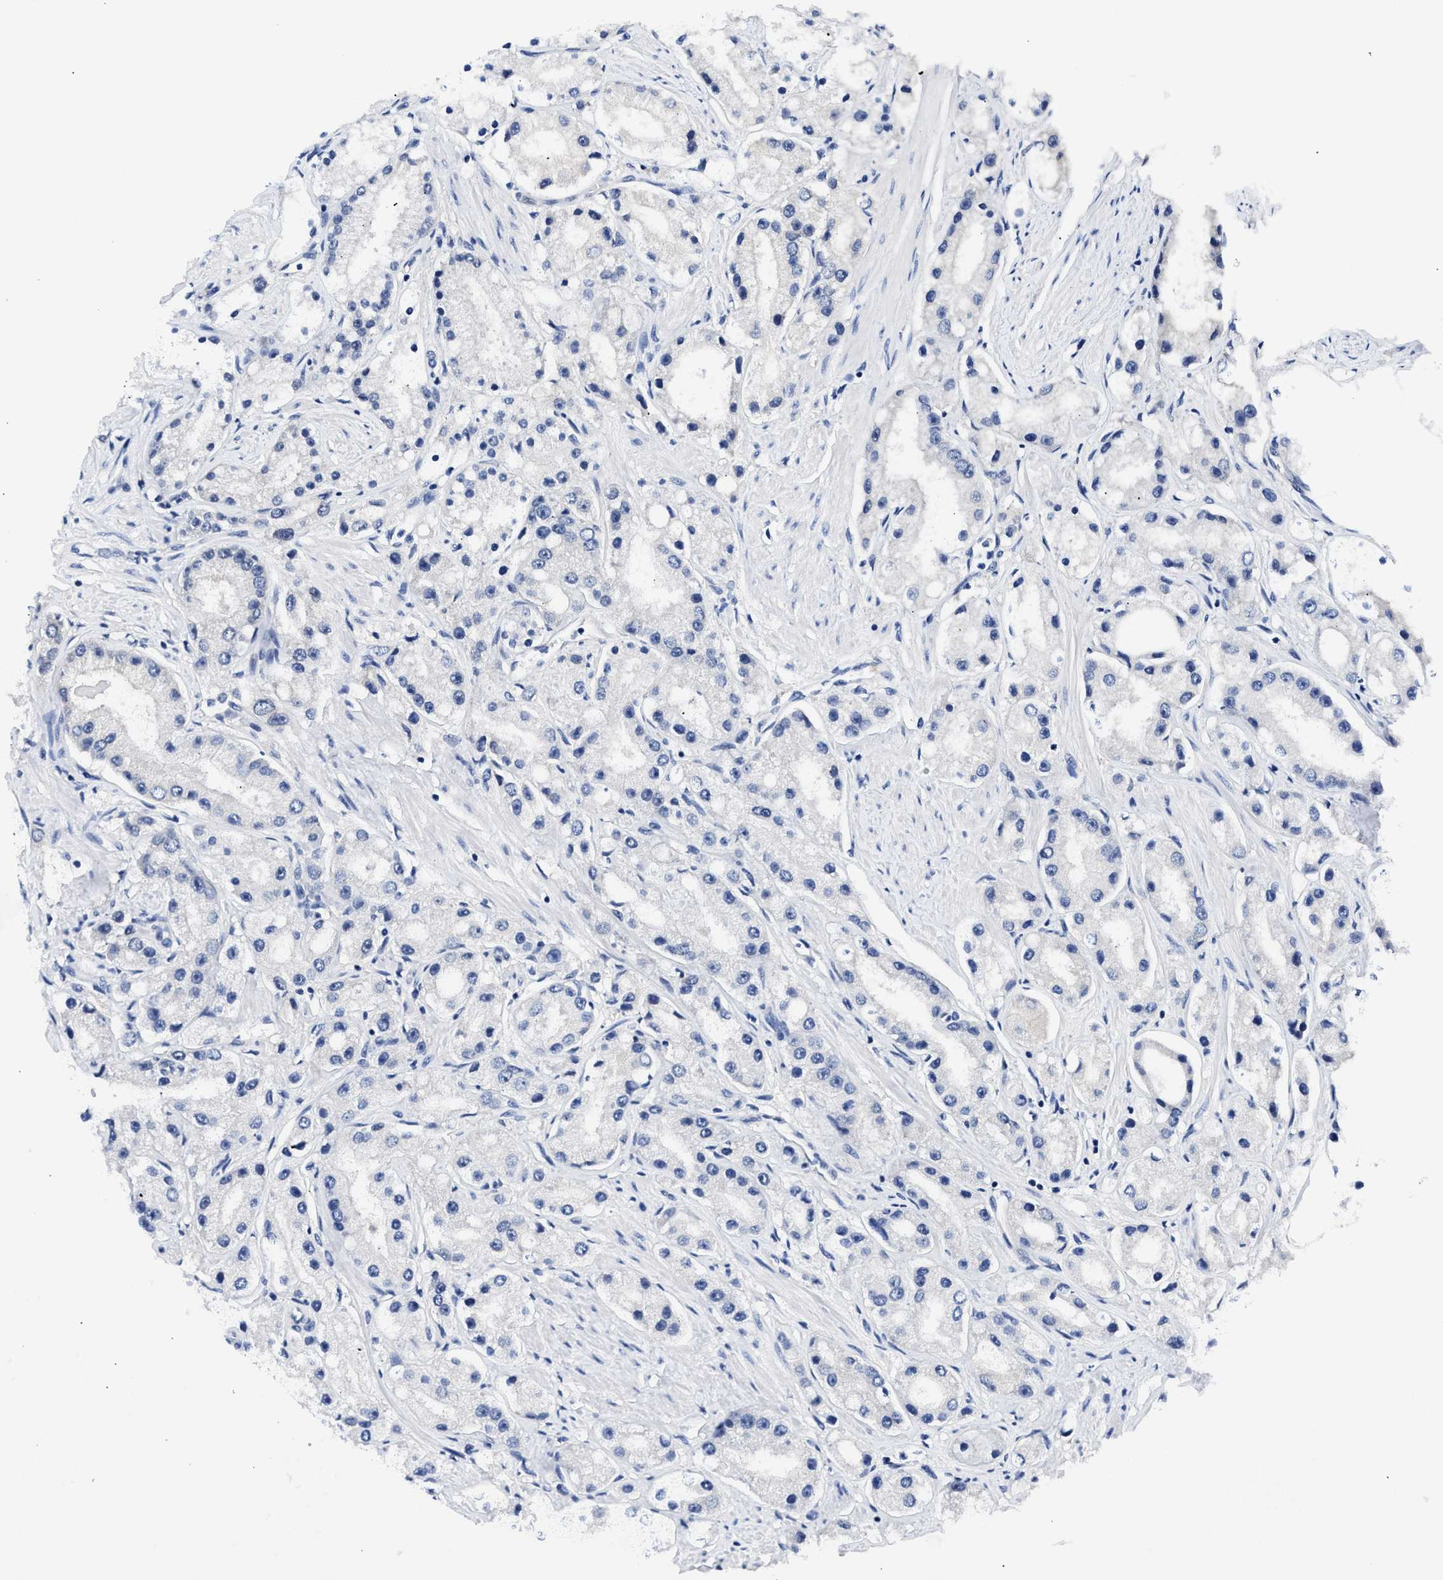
{"staining": {"intensity": "negative", "quantity": "none", "location": "none"}, "tissue": "prostate cancer", "cell_type": "Tumor cells", "image_type": "cancer", "snomed": [{"axis": "morphology", "description": "Adenocarcinoma, Low grade"}, {"axis": "topography", "description": "Prostate"}], "caption": "The immunohistochemistry (IHC) micrograph has no significant staining in tumor cells of adenocarcinoma (low-grade) (prostate) tissue.", "gene": "XPO5", "patient": {"sex": "male", "age": 63}}